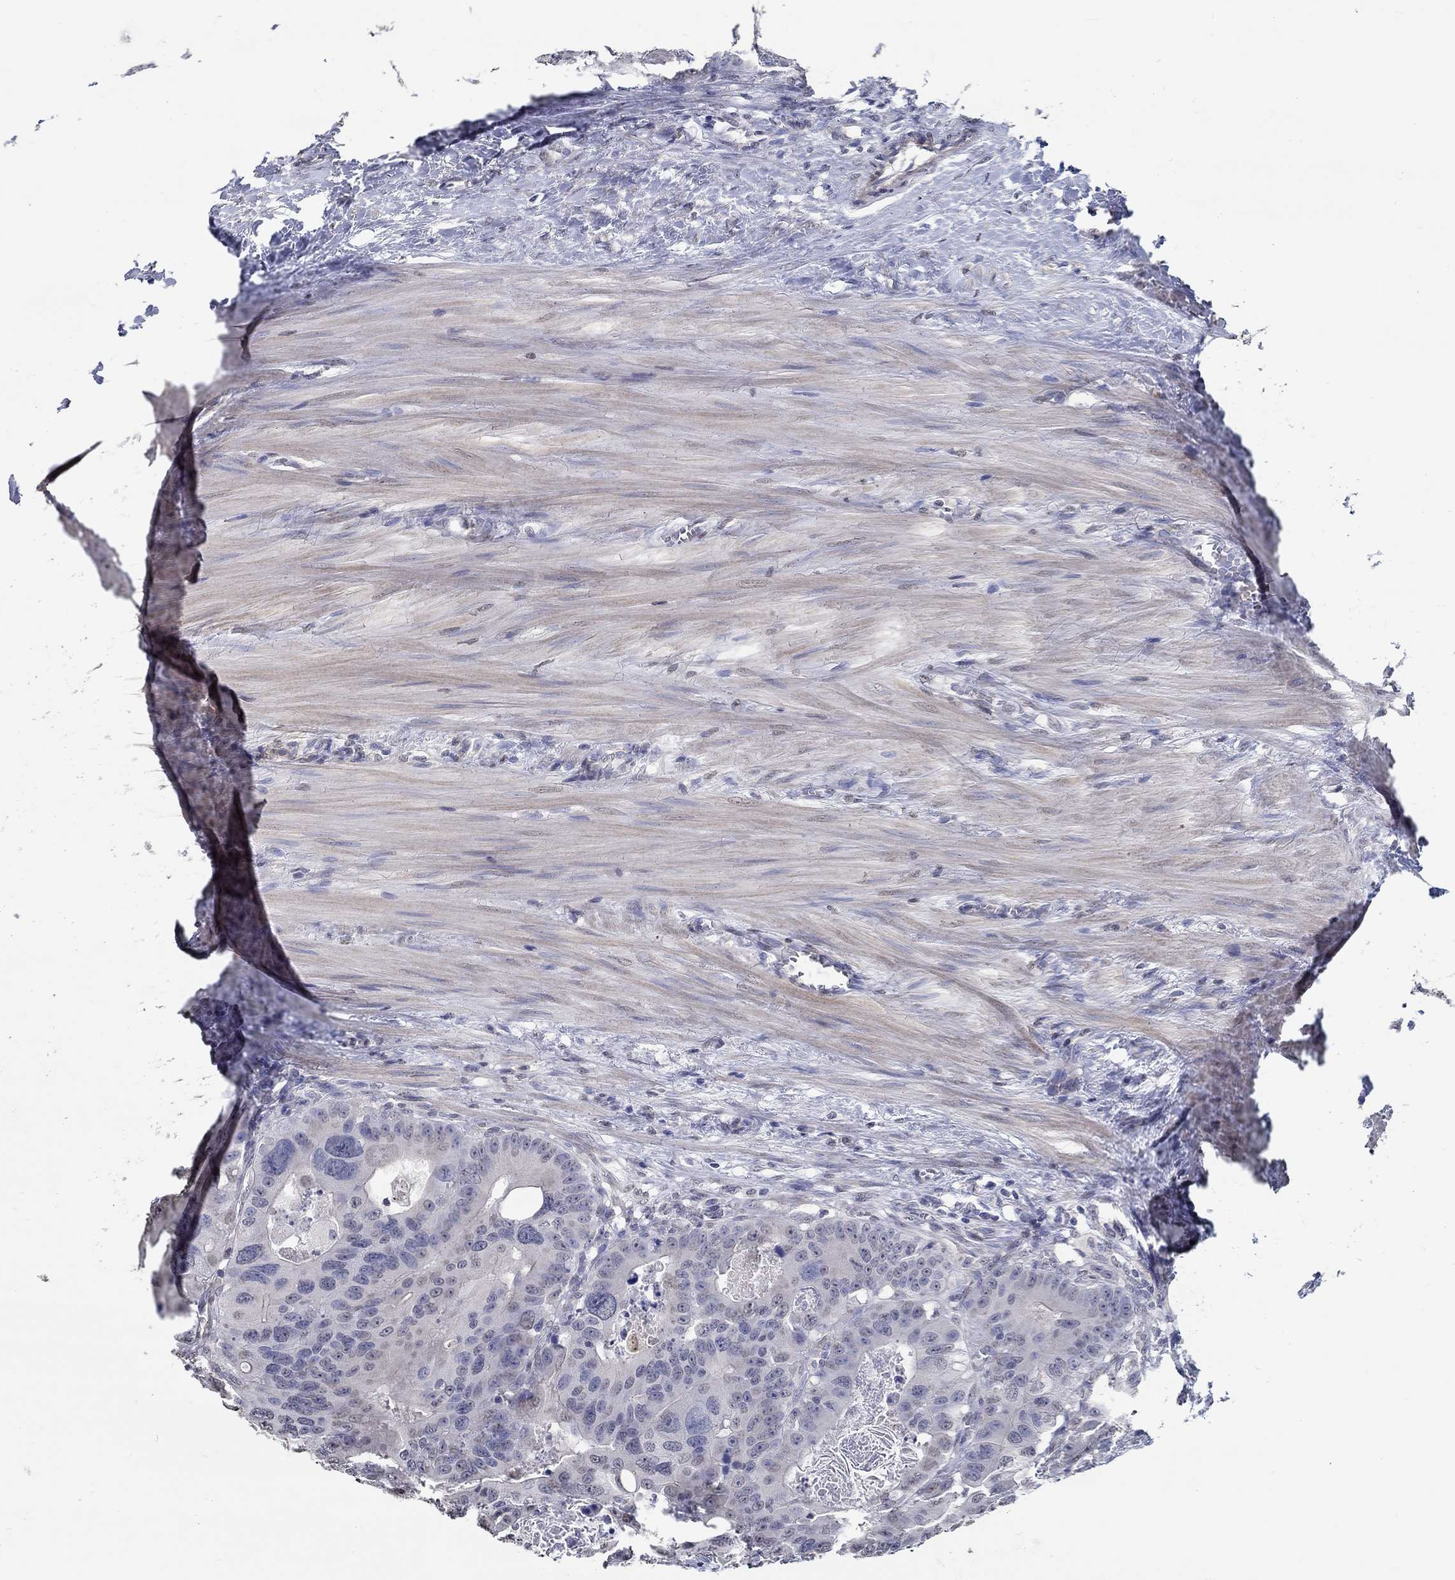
{"staining": {"intensity": "negative", "quantity": "none", "location": "none"}, "tissue": "colorectal cancer", "cell_type": "Tumor cells", "image_type": "cancer", "snomed": [{"axis": "morphology", "description": "Adenocarcinoma, NOS"}, {"axis": "topography", "description": "Rectum"}], "caption": "Immunohistochemical staining of colorectal cancer (adenocarcinoma) reveals no significant staining in tumor cells.", "gene": "PDE1B", "patient": {"sex": "male", "age": 64}}